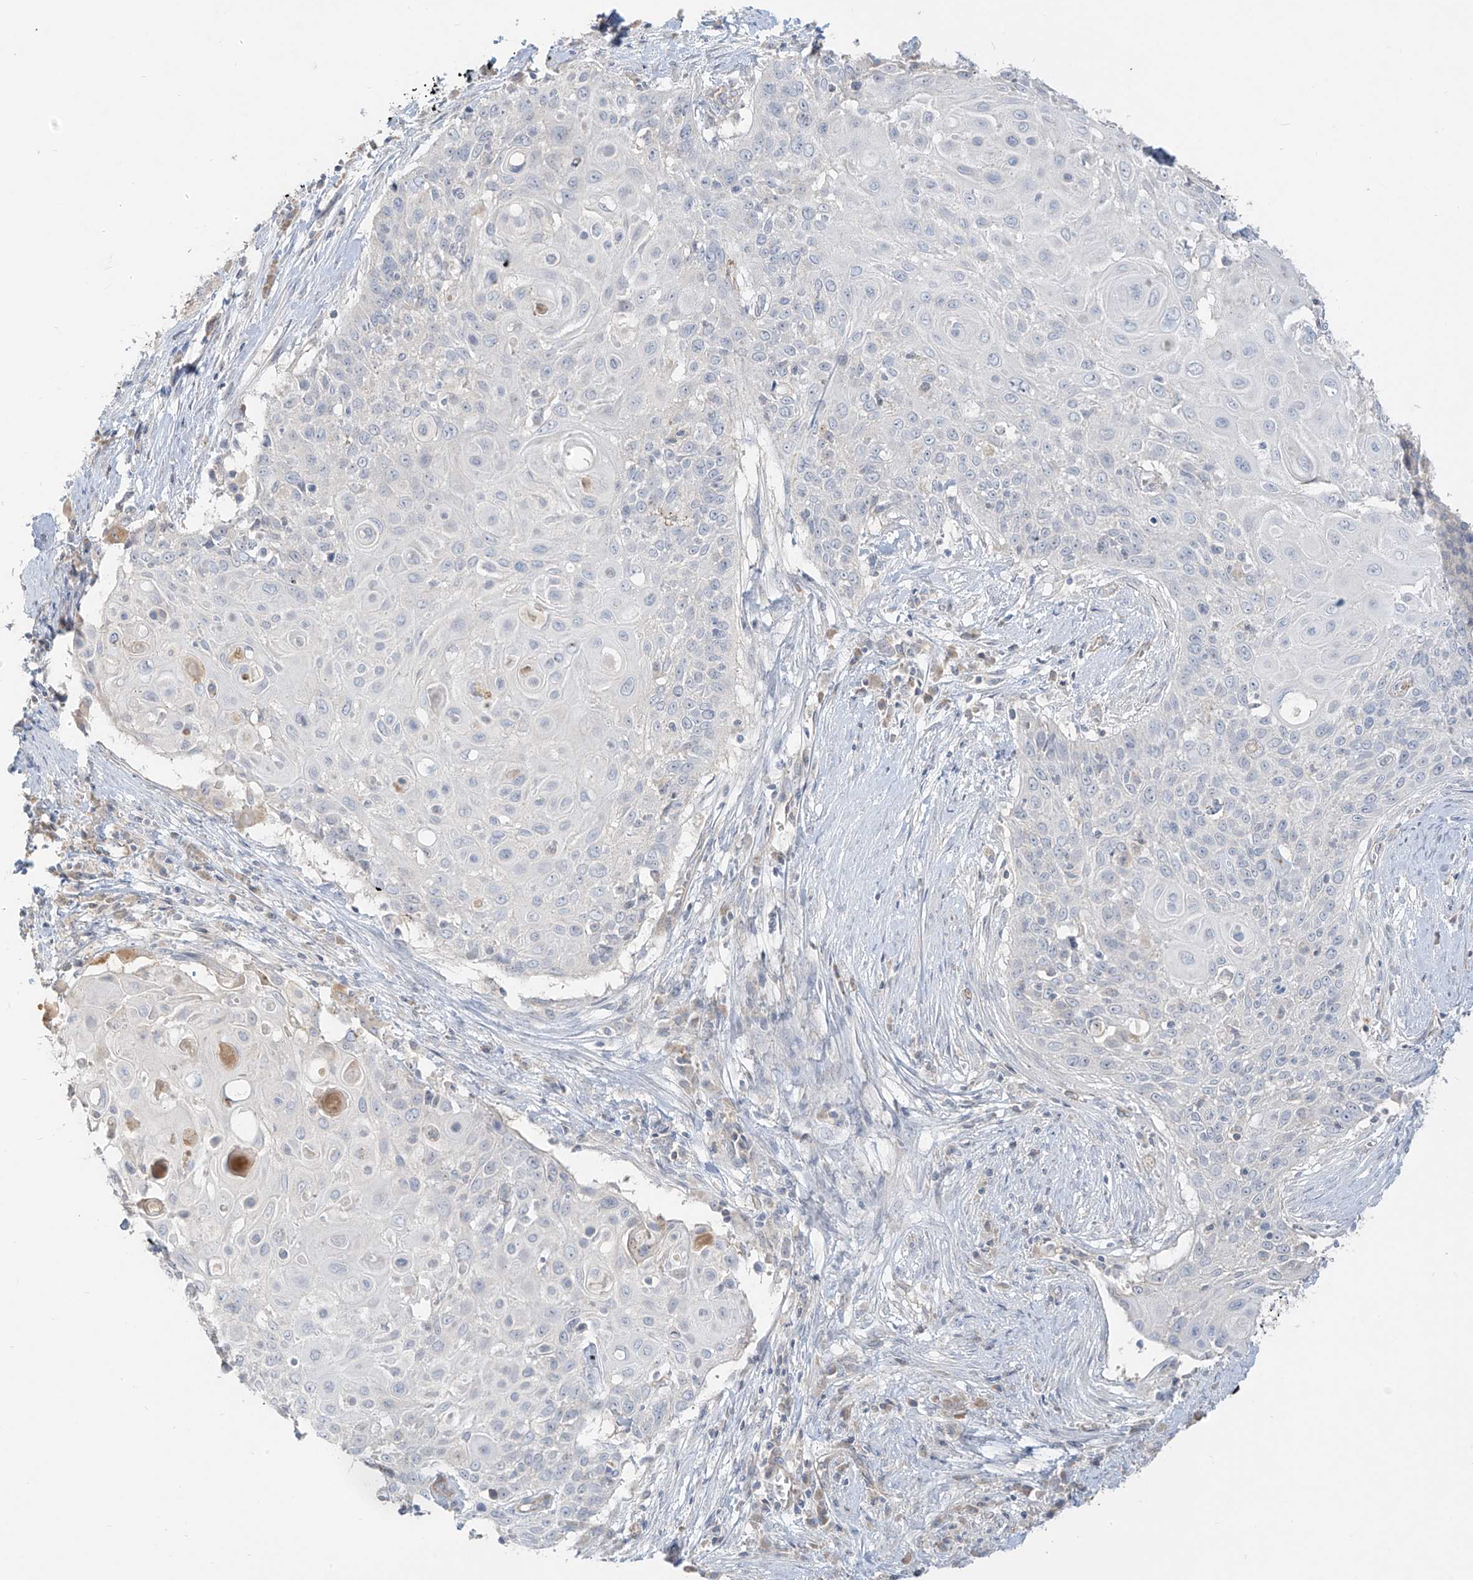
{"staining": {"intensity": "negative", "quantity": "none", "location": "none"}, "tissue": "cervical cancer", "cell_type": "Tumor cells", "image_type": "cancer", "snomed": [{"axis": "morphology", "description": "Squamous cell carcinoma, NOS"}, {"axis": "topography", "description": "Cervix"}], "caption": "Histopathology image shows no protein positivity in tumor cells of cervical cancer tissue.", "gene": "C2orf42", "patient": {"sex": "female", "age": 39}}